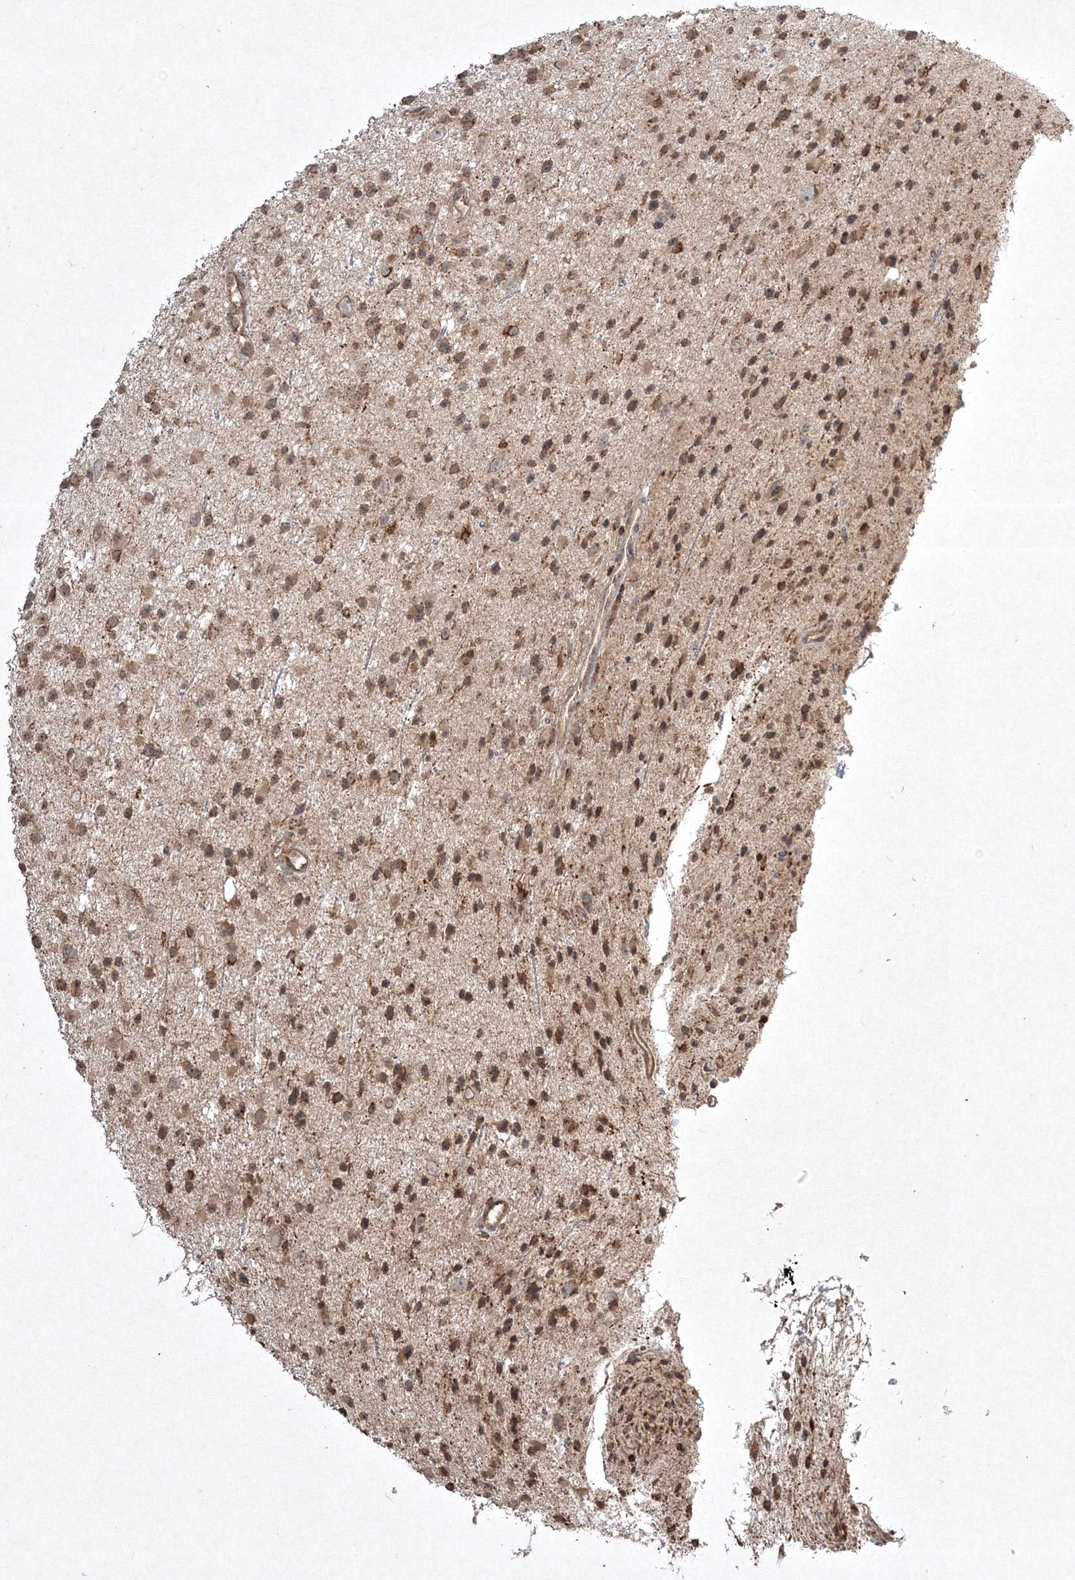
{"staining": {"intensity": "moderate", "quantity": ">75%", "location": "cytoplasmic/membranous"}, "tissue": "glioma", "cell_type": "Tumor cells", "image_type": "cancer", "snomed": [{"axis": "morphology", "description": "Glioma, malignant, Low grade"}, {"axis": "topography", "description": "Cerebral cortex"}], "caption": "A brown stain highlights moderate cytoplasmic/membranous staining of a protein in glioma tumor cells. The protein of interest is stained brown, and the nuclei are stained in blue (DAB (3,3'-diaminobenzidine) IHC with brightfield microscopy, high magnification).", "gene": "PLTP", "patient": {"sex": "female", "age": 39}}